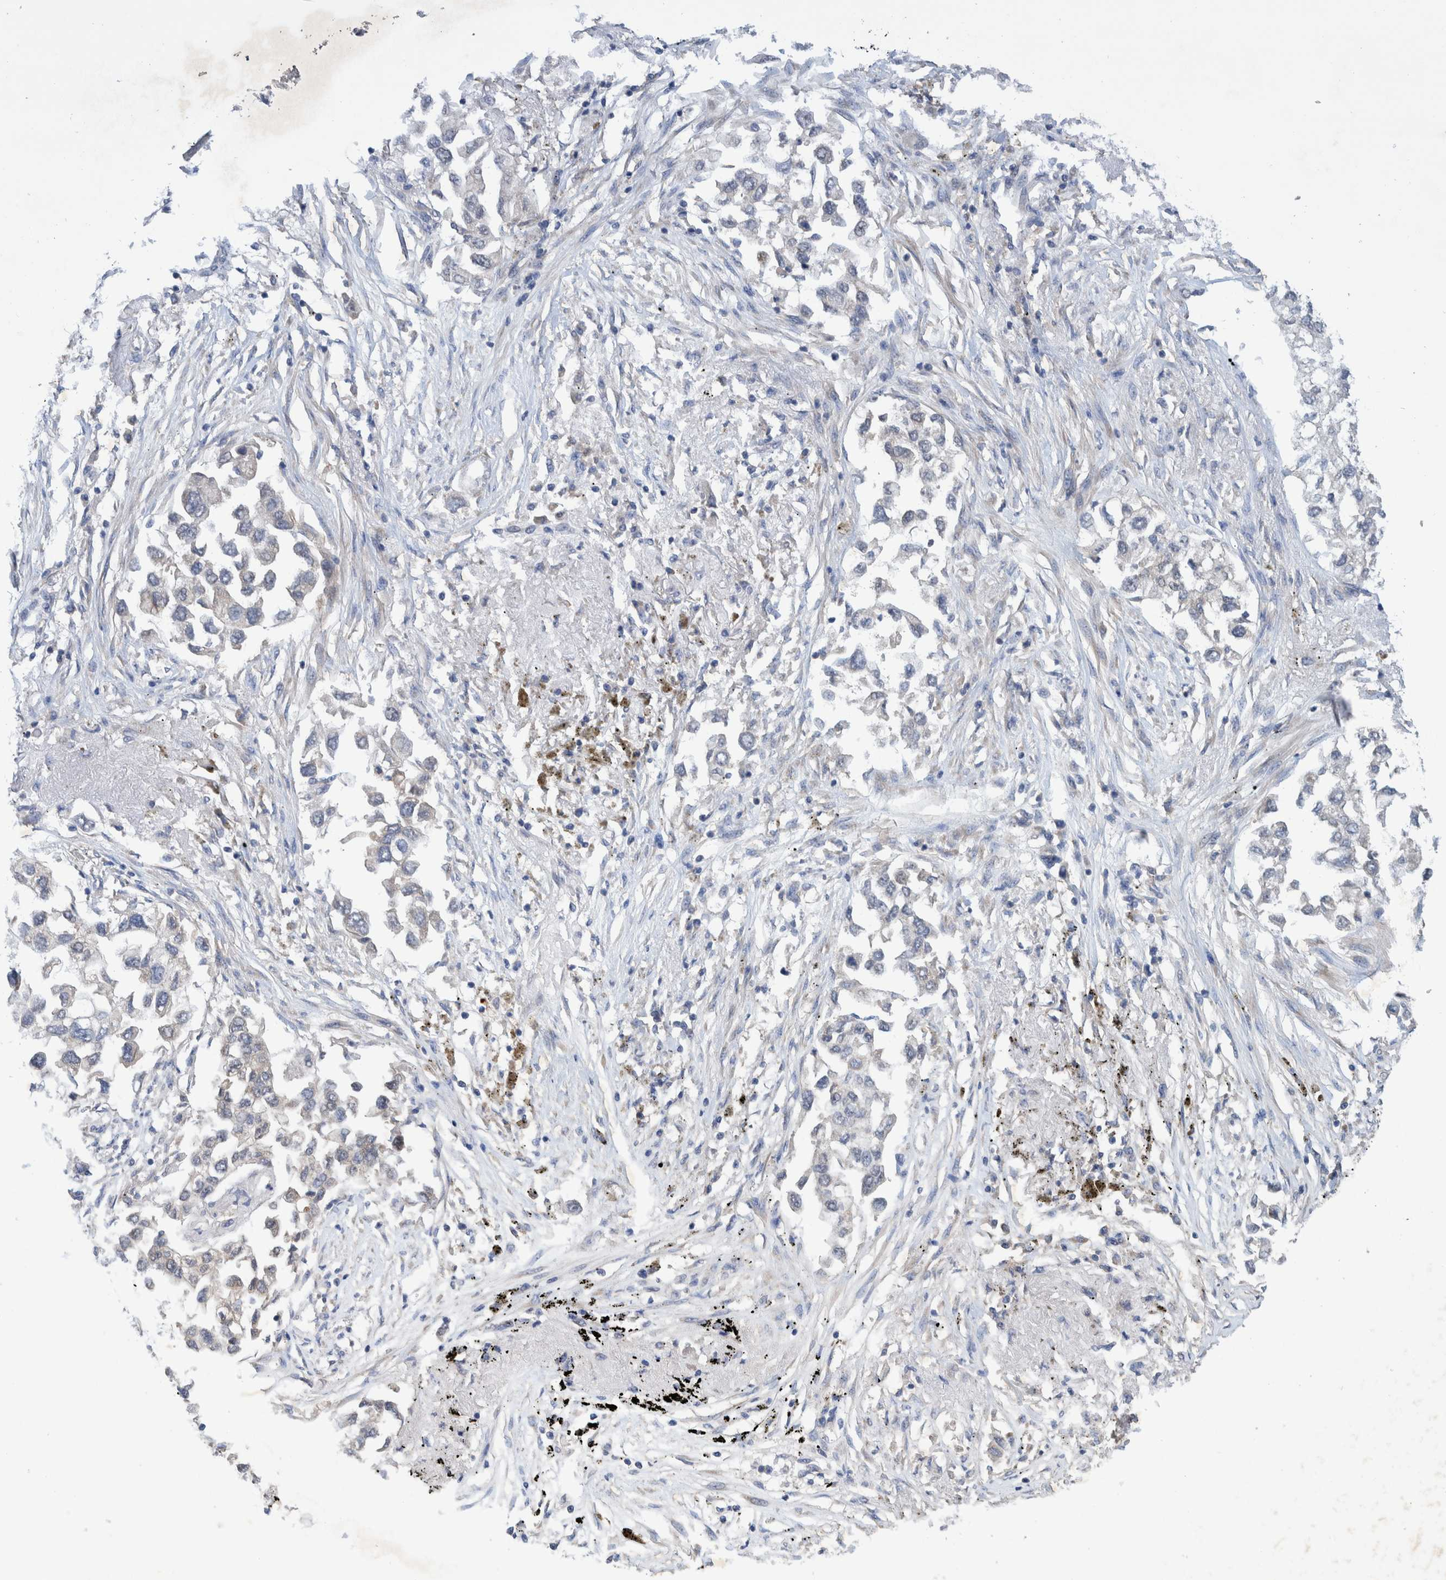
{"staining": {"intensity": "negative", "quantity": "none", "location": "none"}, "tissue": "lung cancer", "cell_type": "Tumor cells", "image_type": "cancer", "snomed": [{"axis": "morphology", "description": "Inflammation, NOS"}, {"axis": "morphology", "description": "Adenocarcinoma, NOS"}, {"axis": "topography", "description": "Lung"}], "caption": "Immunohistochemical staining of lung adenocarcinoma shows no significant expression in tumor cells.", "gene": "PLPBP", "patient": {"sex": "male", "age": 63}}